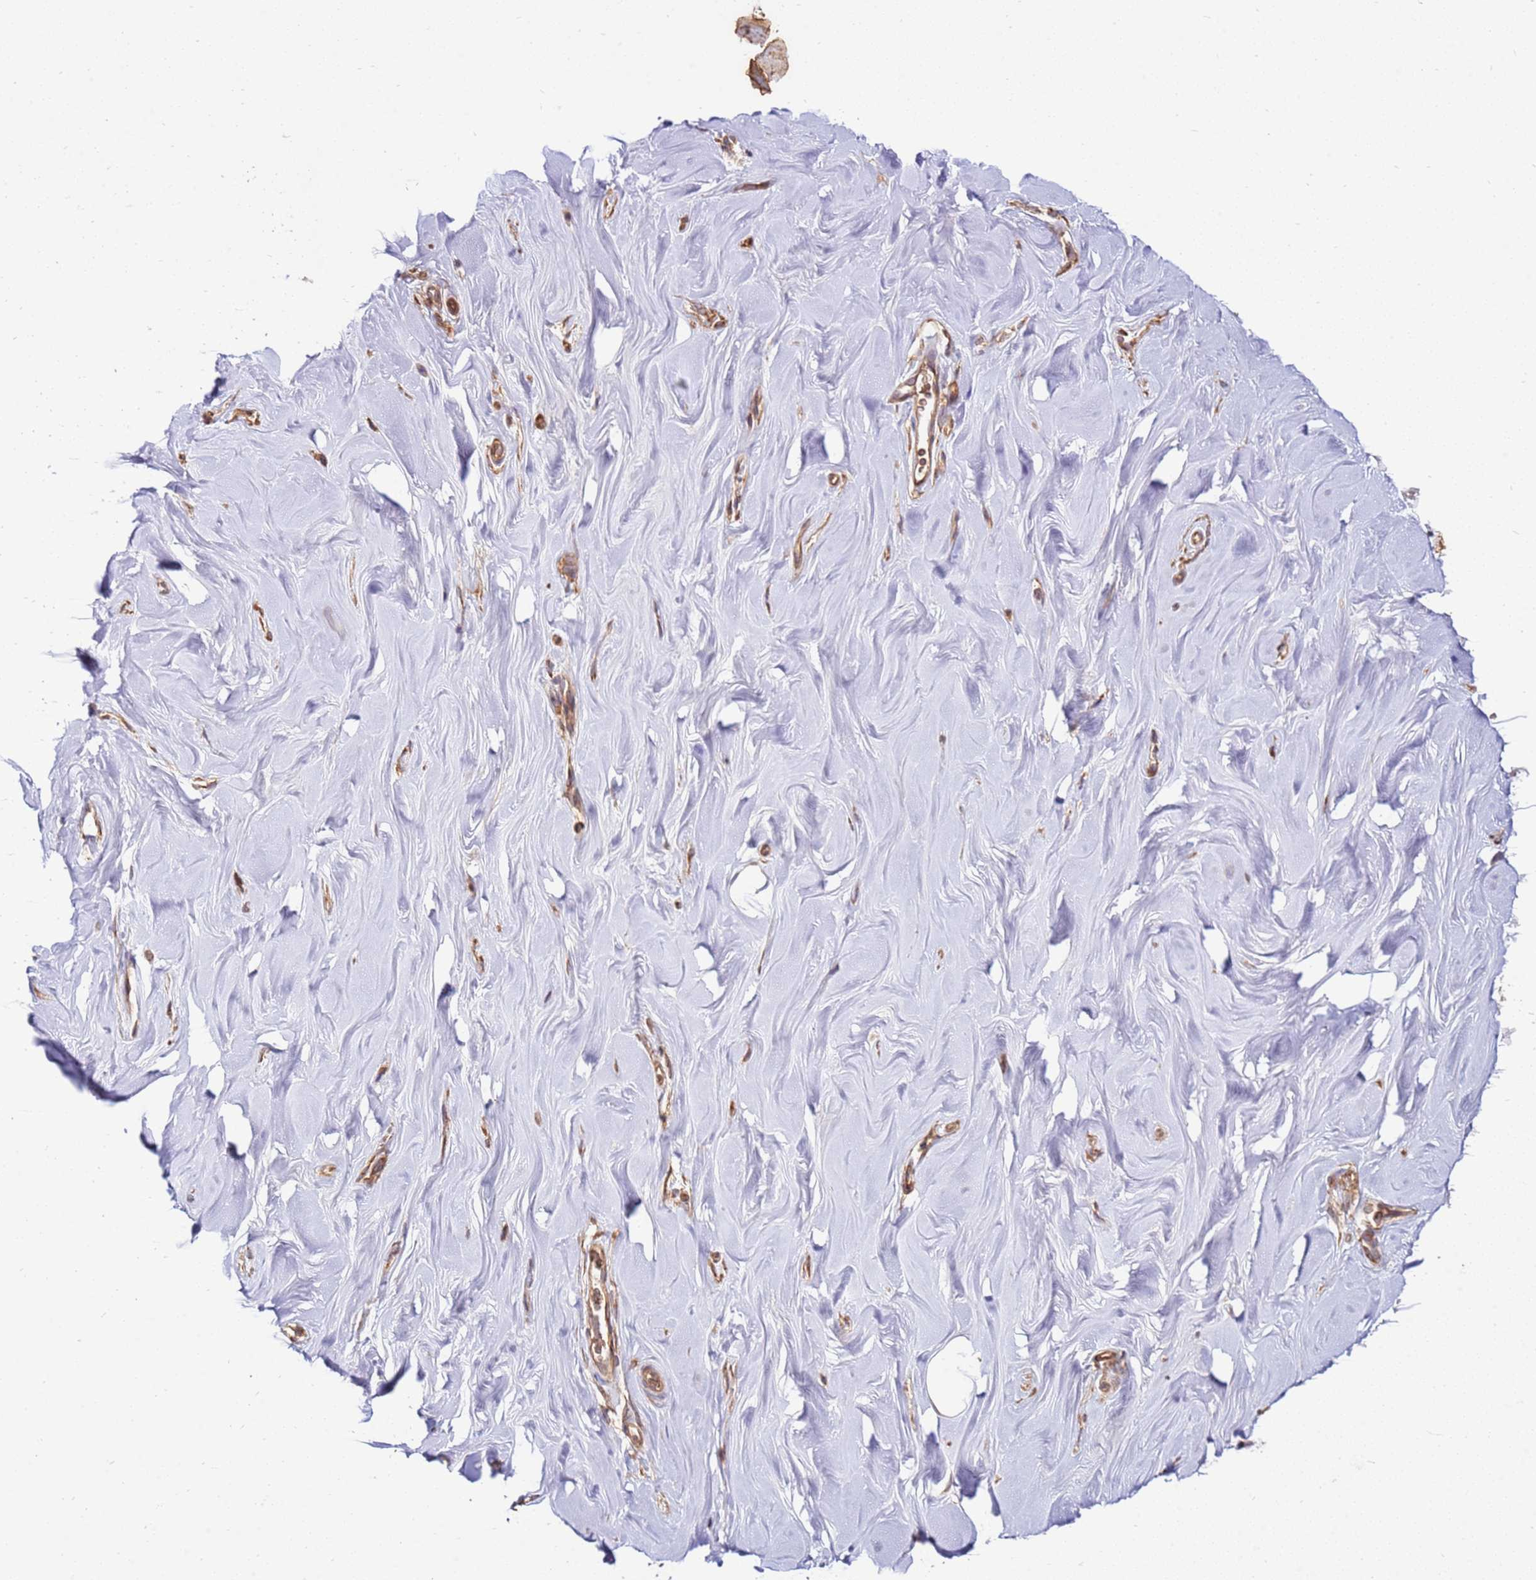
{"staining": {"intensity": "weak", "quantity": ">75%", "location": "cytoplasmic/membranous"}, "tissue": "adipose tissue", "cell_type": "Adipocytes", "image_type": "normal", "snomed": [{"axis": "morphology", "description": "Normal tissue, NOS"}, {"axis": "topography", "description": "Breast"}], "caption": "Adipocytes display low levels of weak cytoplasmic/membranous expression in about >75% of cells in normal adipose tissue. (Stains: DAB in brown, nuclei in blue, Microscopy: brightfield microscopy at high magnification).", "gene": "SLC44A5", "patient": {"sex": "female", "age": 26}}